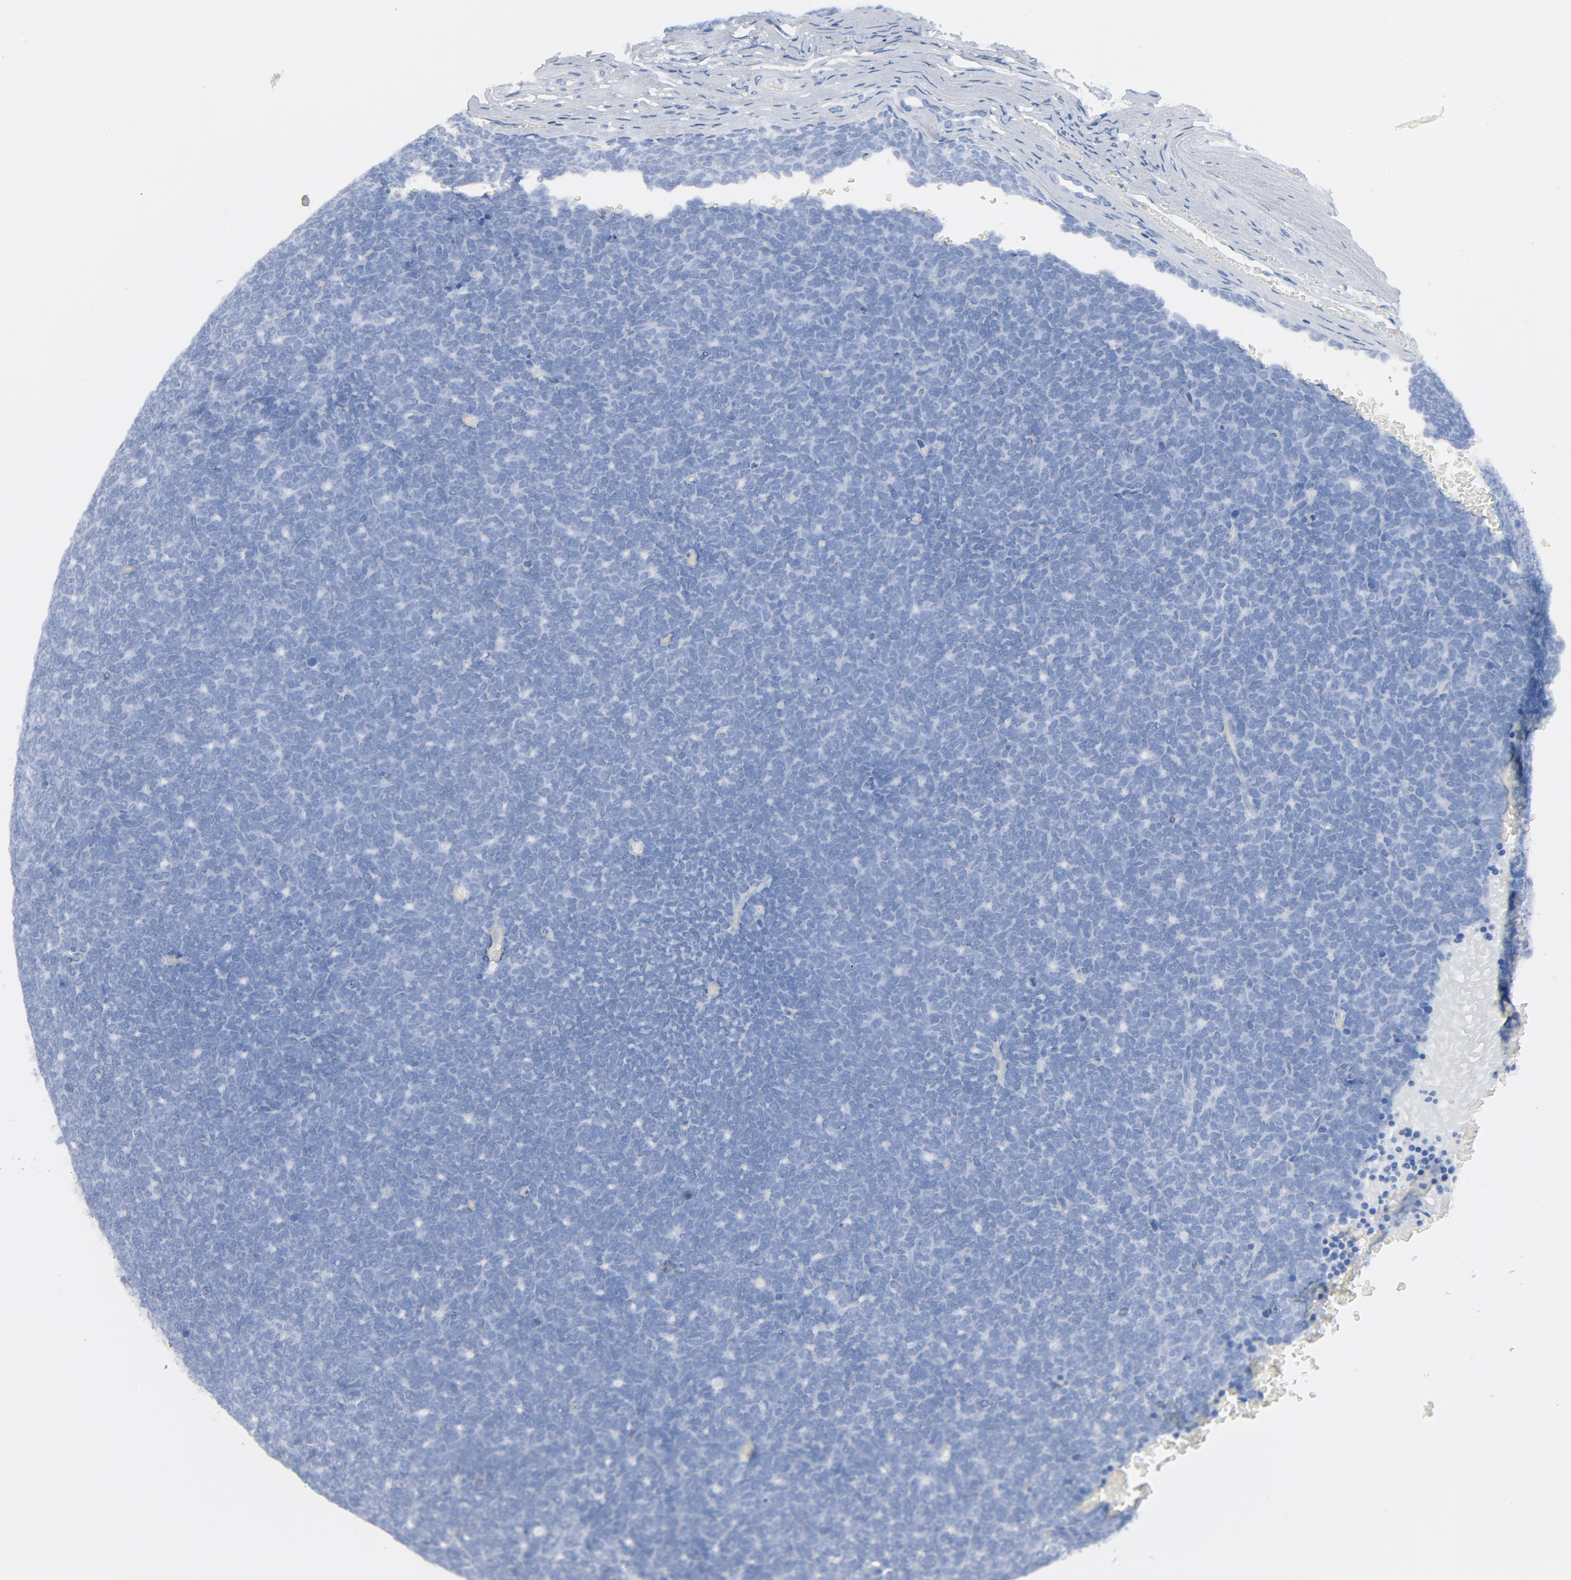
{"staining": {"intensity": "negative", "quantity": "none", "location": "none"}, "tissue": "renal cancer", "cell_type": "Tumor cells", "image_type": "cancer", "snomed": [{"axis": "morphology", "description": "Neoplasm, malignant, NOS"}, {"axis": "topography", "description": "Kidney"}], "caption": "DAB (3,3'-diaminobenzidine) immunohistochemical staining of renal cancer (malignant neoplasm) exhibits no significant expression in tumor cells.", "gene": "C14orf119", "patient": {"sex": "male", "age": 28}}